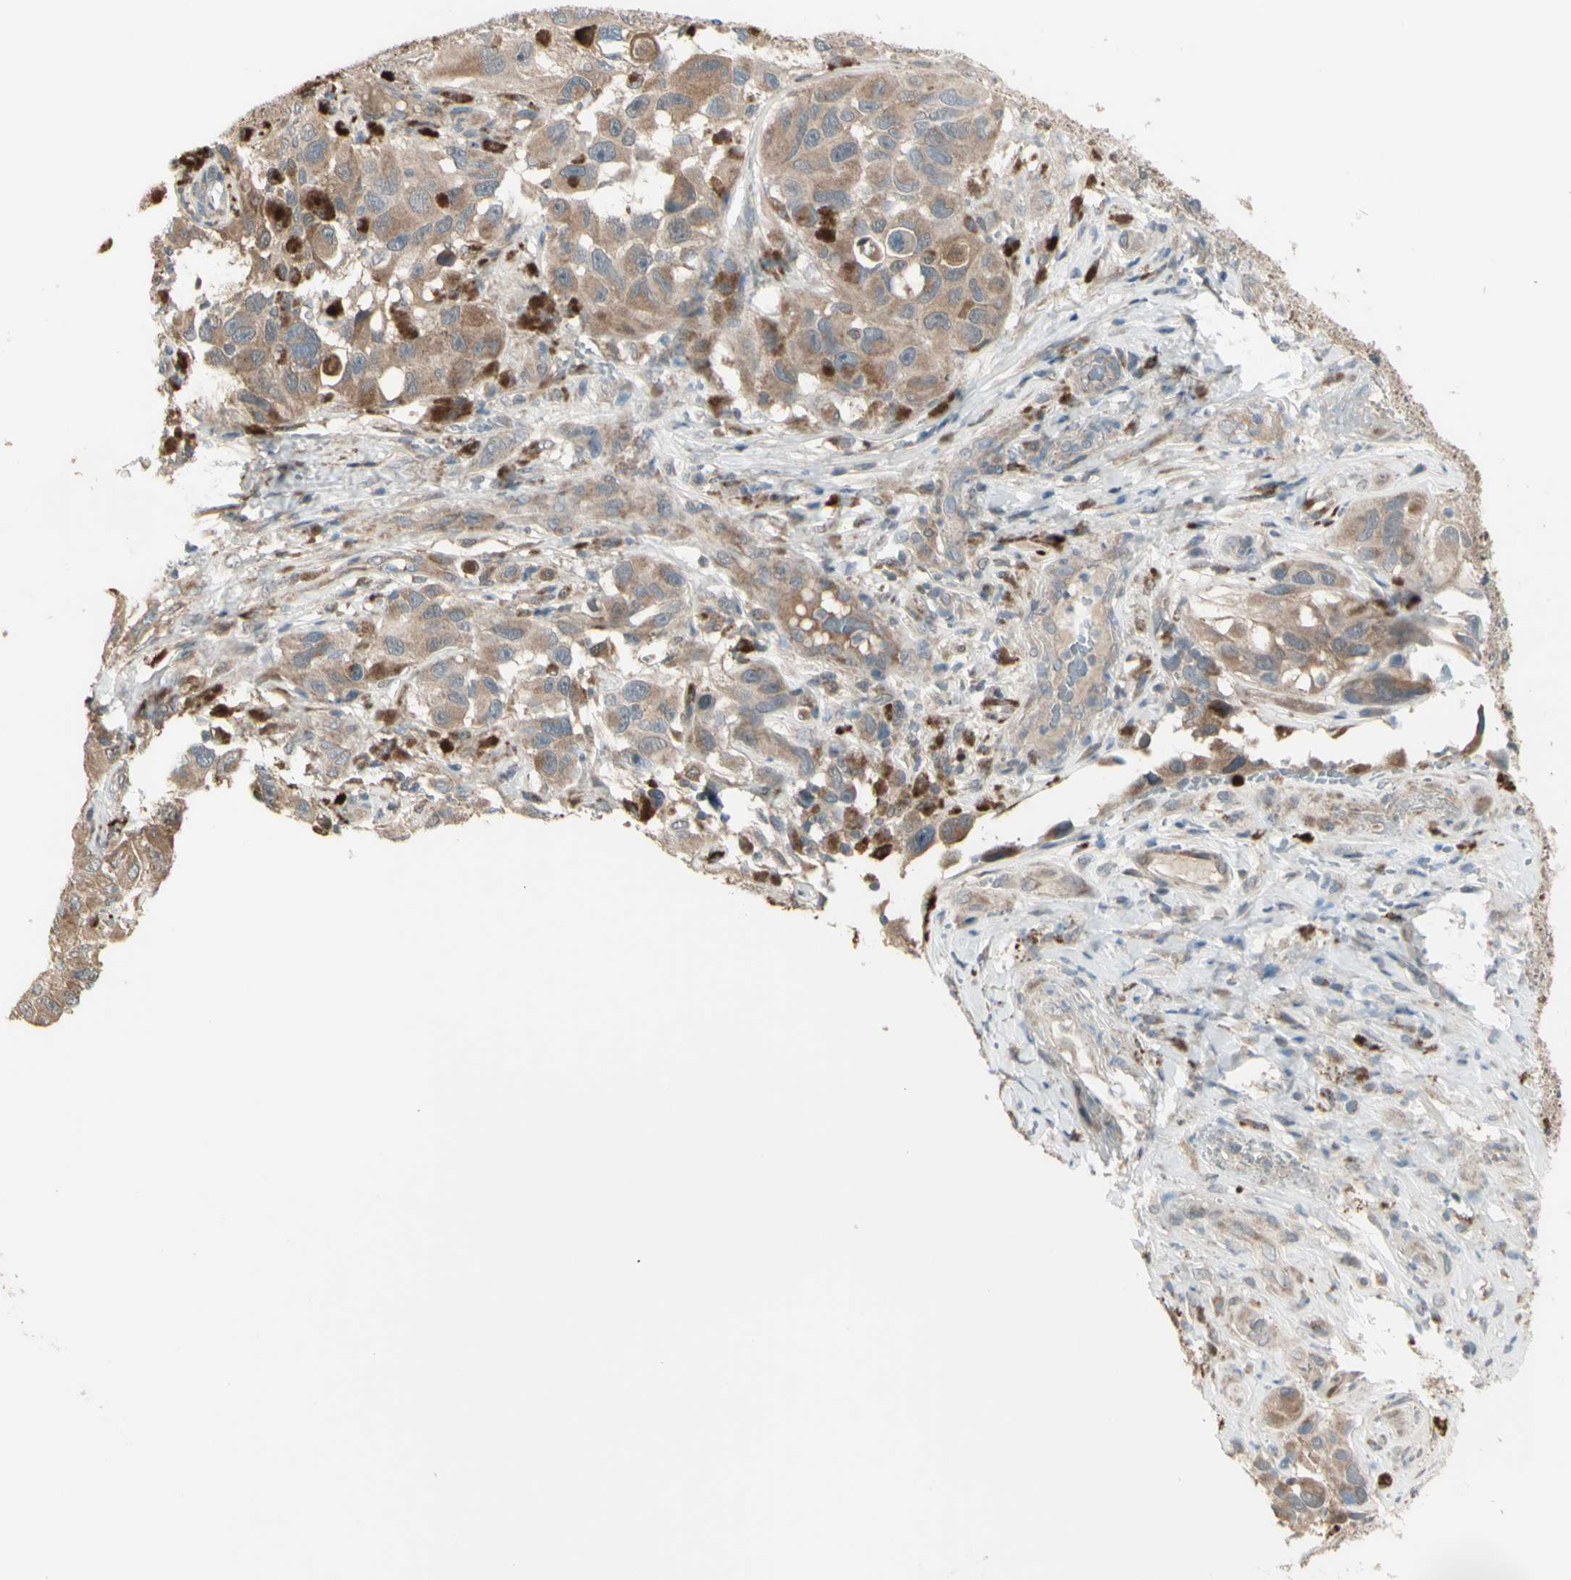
{"staining": {"intensity": "moderate", "quantity": ">75%", "location": "cytoplasmic/membranous"}, "tissue": "melanoma", "cell_type": "Tumor cells", "image_type": "cancer", "snomed": [{"axis": "morphology", "description": "Malignant melanoma, NOS"}, {"axis": "topography", "description": "Skin"}], "caption": "This image reveals immunohistochemistry staining of human melanoma, with medium moderate cytoplasmic/membranous staining in approximately >75% of tumor cells.", "gene": "OSTM1", "patient": {"sex": "female", "age": 73}}